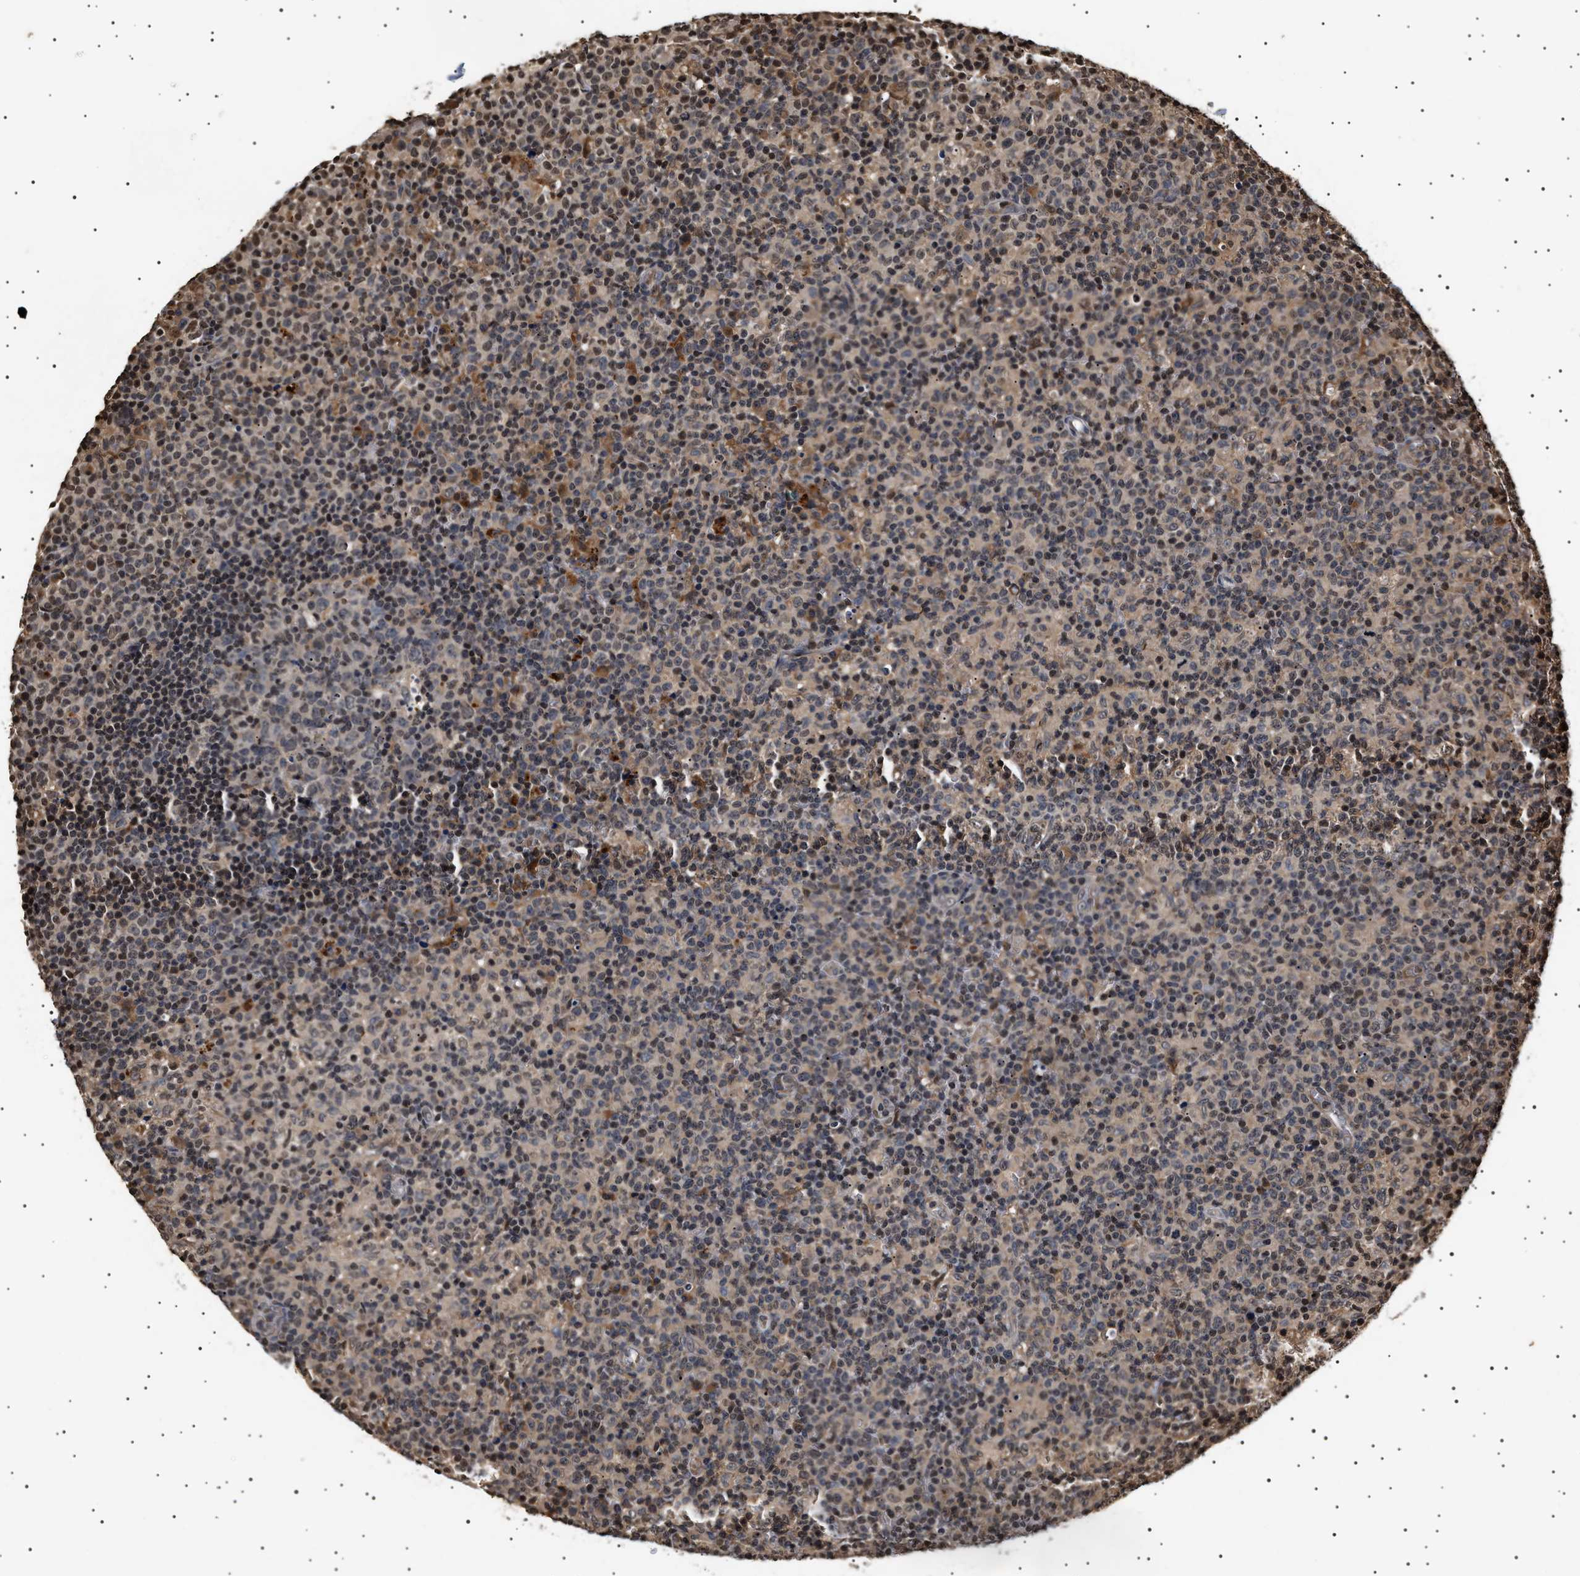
{"staining": {"intensity": "moderate", "quantity": "<25%", "location": "nuclear"}, "tissue": "lymph node", "cell_type": "Germinal center cells", "image_type": "normal", "snomed": [{"axis": "morphology", "description": "Normal tissue, NOS"}, {"axis": "morphology", "description": "Inflammation, NOS"}, {"axis": "topography", "description": "Lymph node"}], "caption": "Immunohistochemistry (IHC) (DAB) staining of unremarkable lymph node shows moderate nuclear protein staining in about <25% of germinal center cells. Using DAB (brown) and hematoxylin (blue) stains, captured at high magnification using brightfield microscopy.", "gene": "KIF21A", "patient": {"sex": "male", "age": 55}}